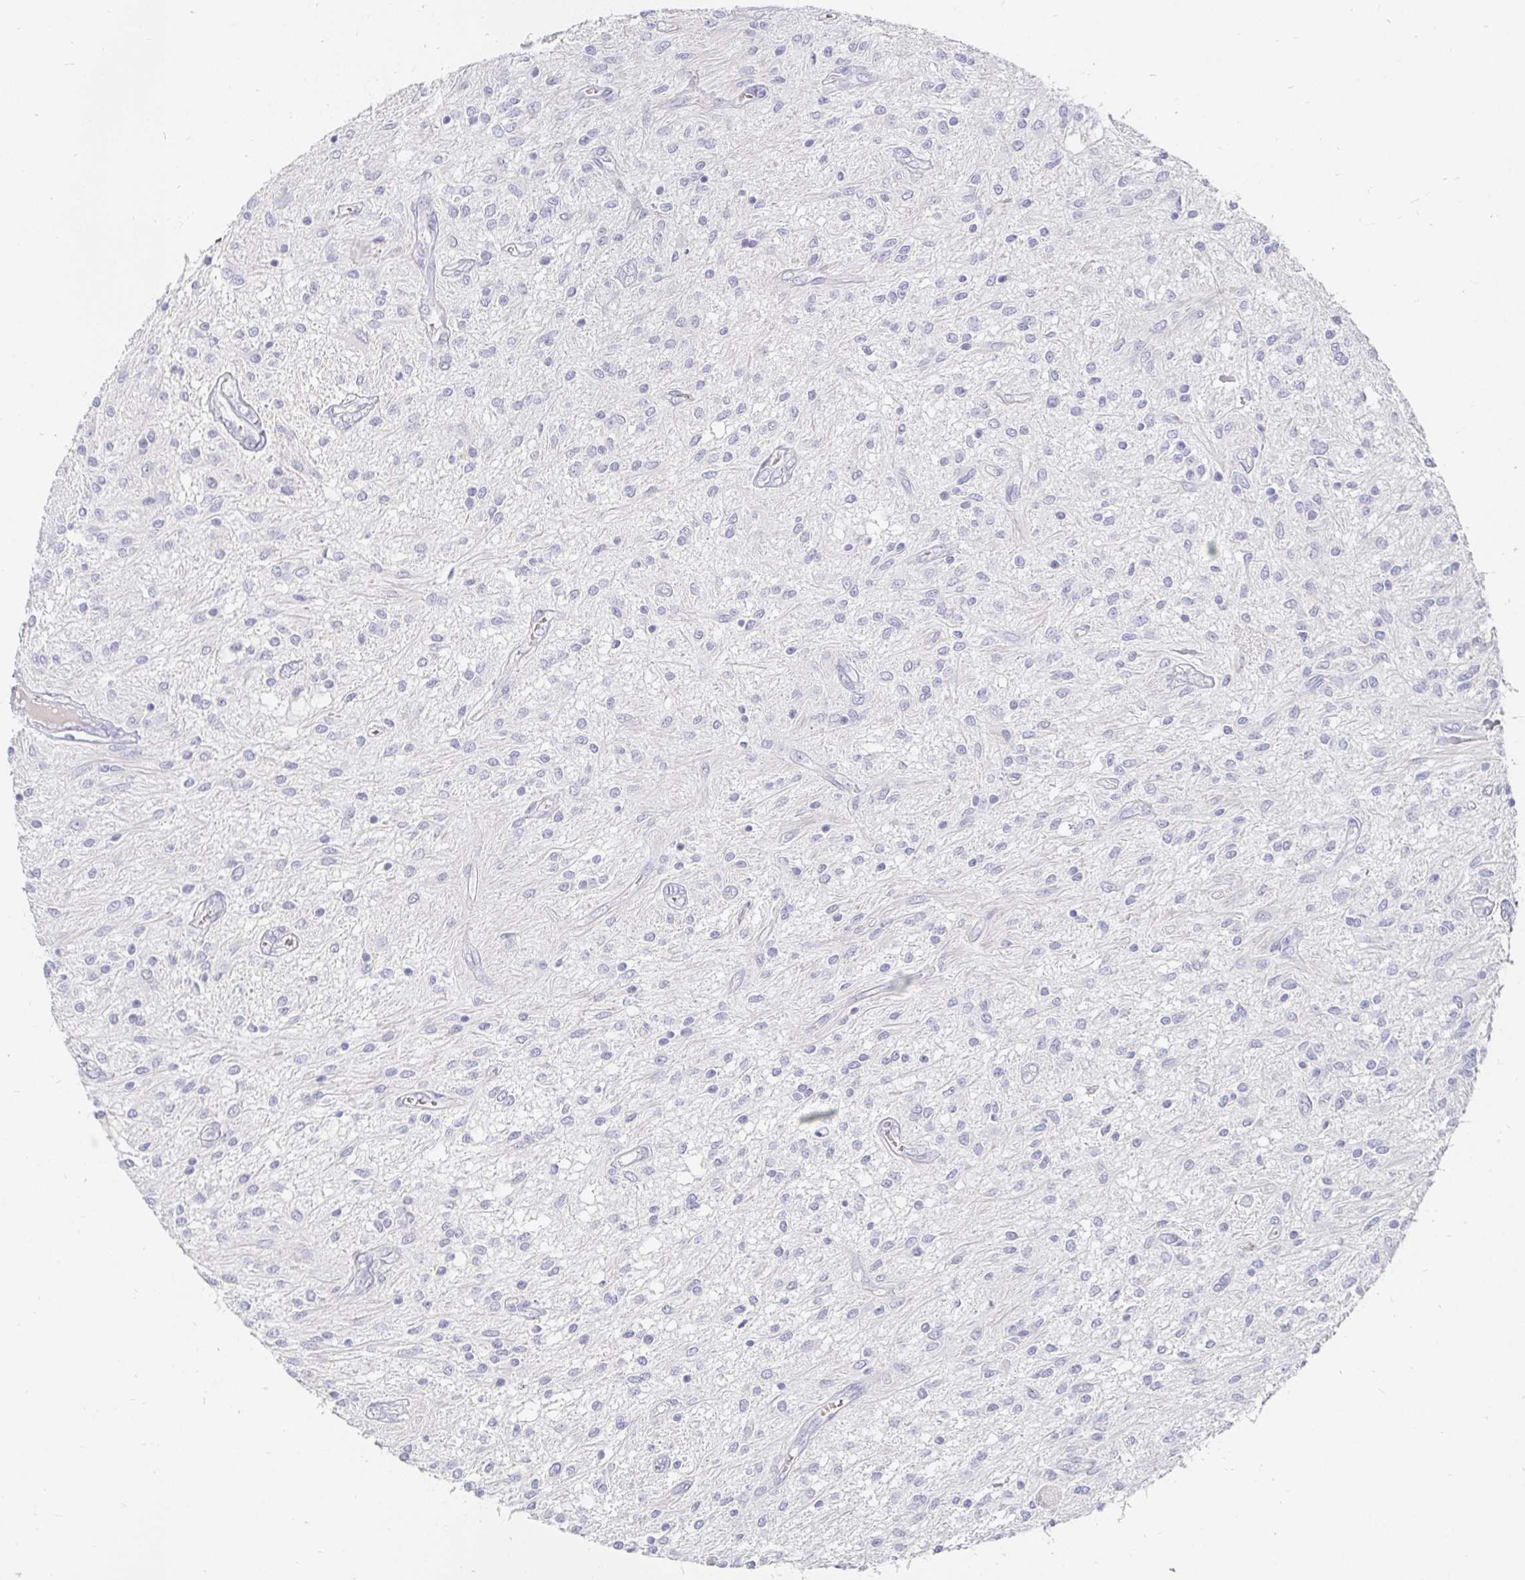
{"staining": {"intensity": "negative", "quantity": "none", "location": "none"}, "tissue": "glioma", "cell_type": "Tumor cells", "image_type": "cancer", "snomed": [{"axis": "morphology", "description": "Glioma, malignant, Low grade"}, {"axis": "topography", "description": "Cerebellum"}], "caption": "An immunohistochemistry photomicrograph of glioma is shown. There is no staining in tumor cells of glioma.", "gene": "FGF21", "patient": {"sex": "female", "age": 14}}